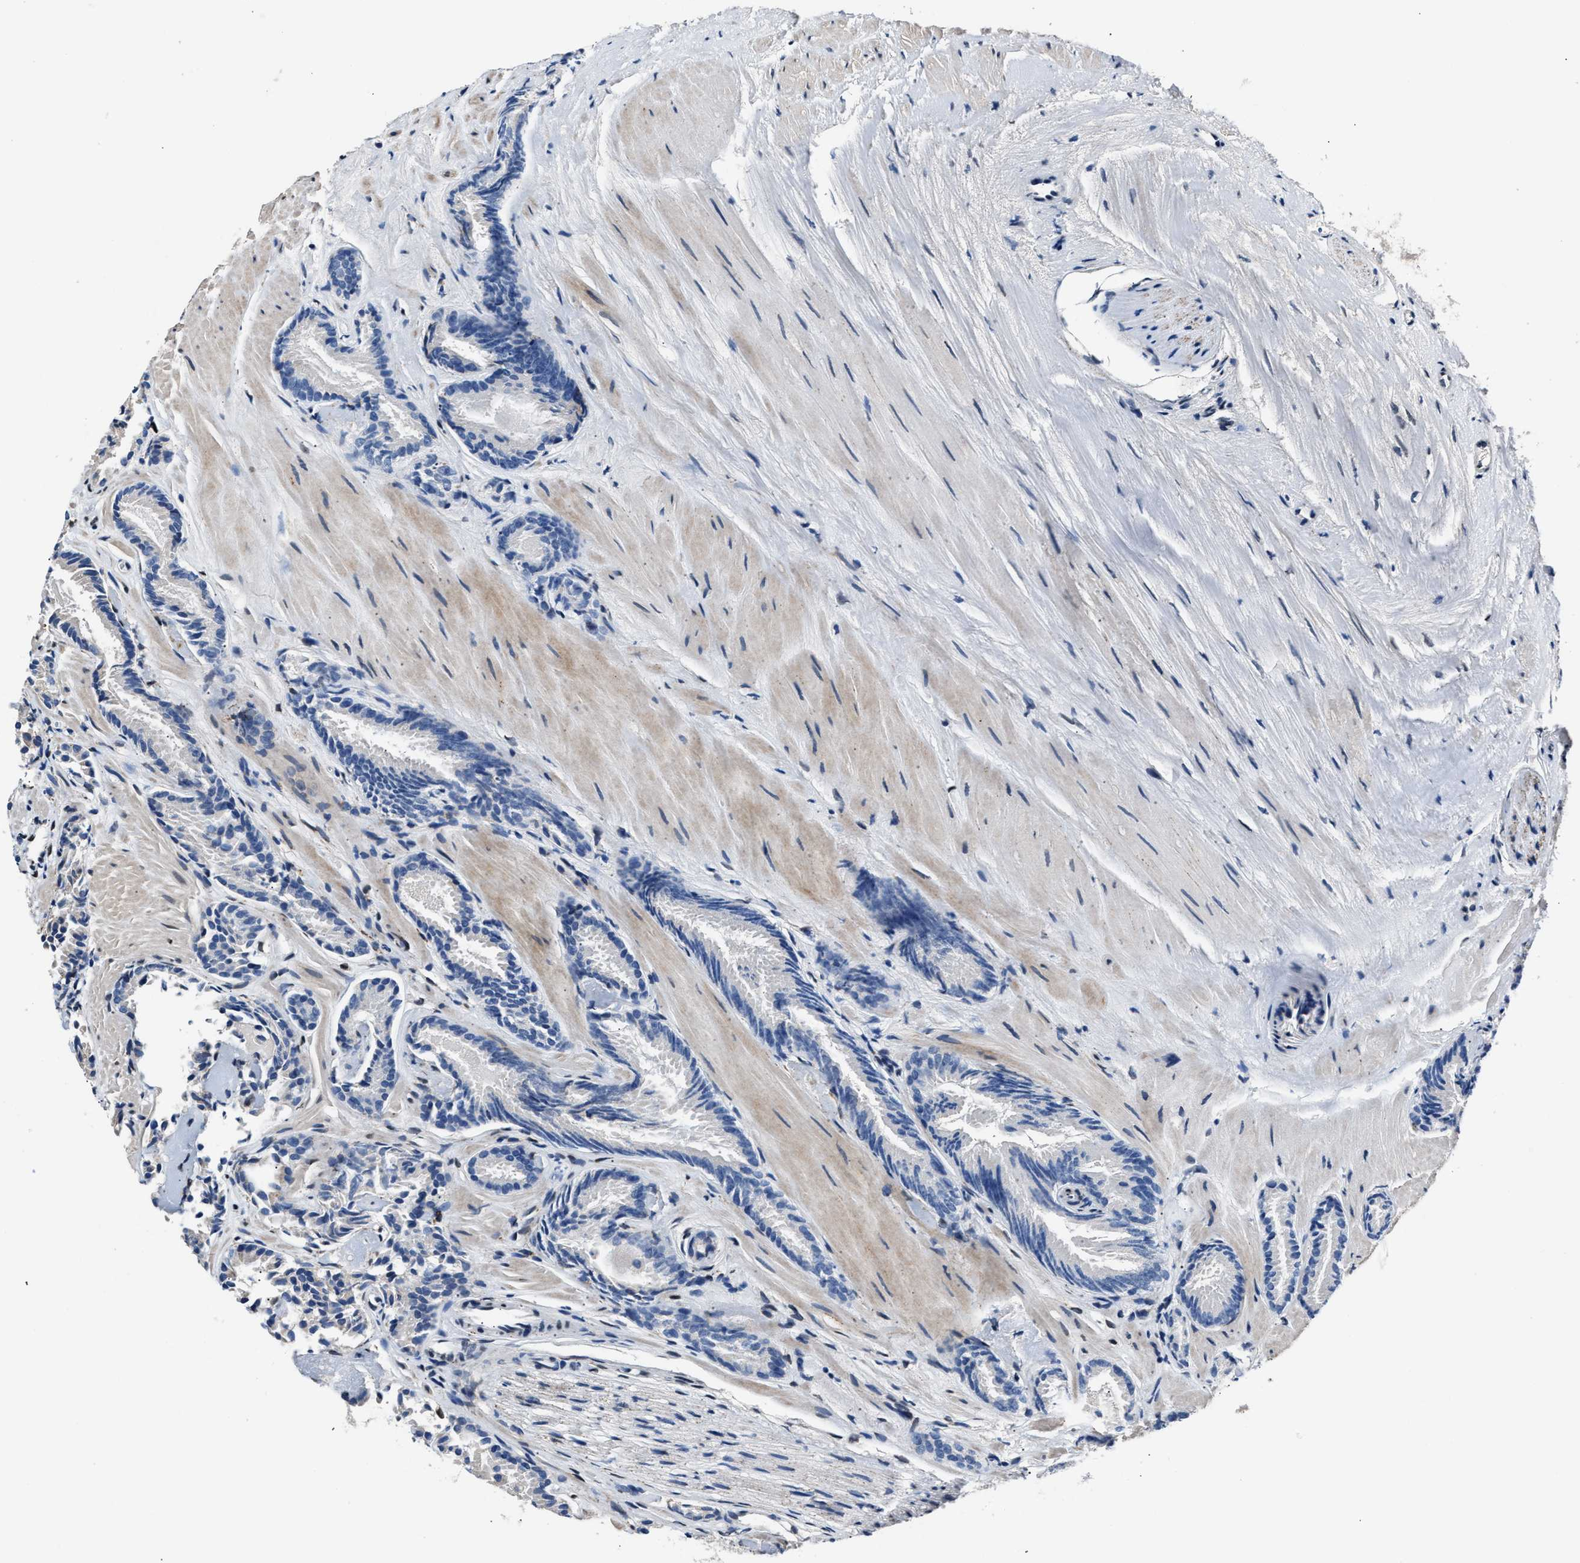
{"staining": {"intensity": "negative", "quantity": "none", "location": "none"}, "tissue": "prostate cancer", "cell_type": "Tumor cells", "image_type": "cancer", "snomed": [{"axis": "morphology", "description": "Adenocarcinoma, Low grade"}, {"axis": "topography", "description": "Prostate"}], "caption": "Tumor cells show no significant protein positivity in prostate cancer.", "gene": "DNAJC24", "patient": {"sex": "male", "age": 51}}